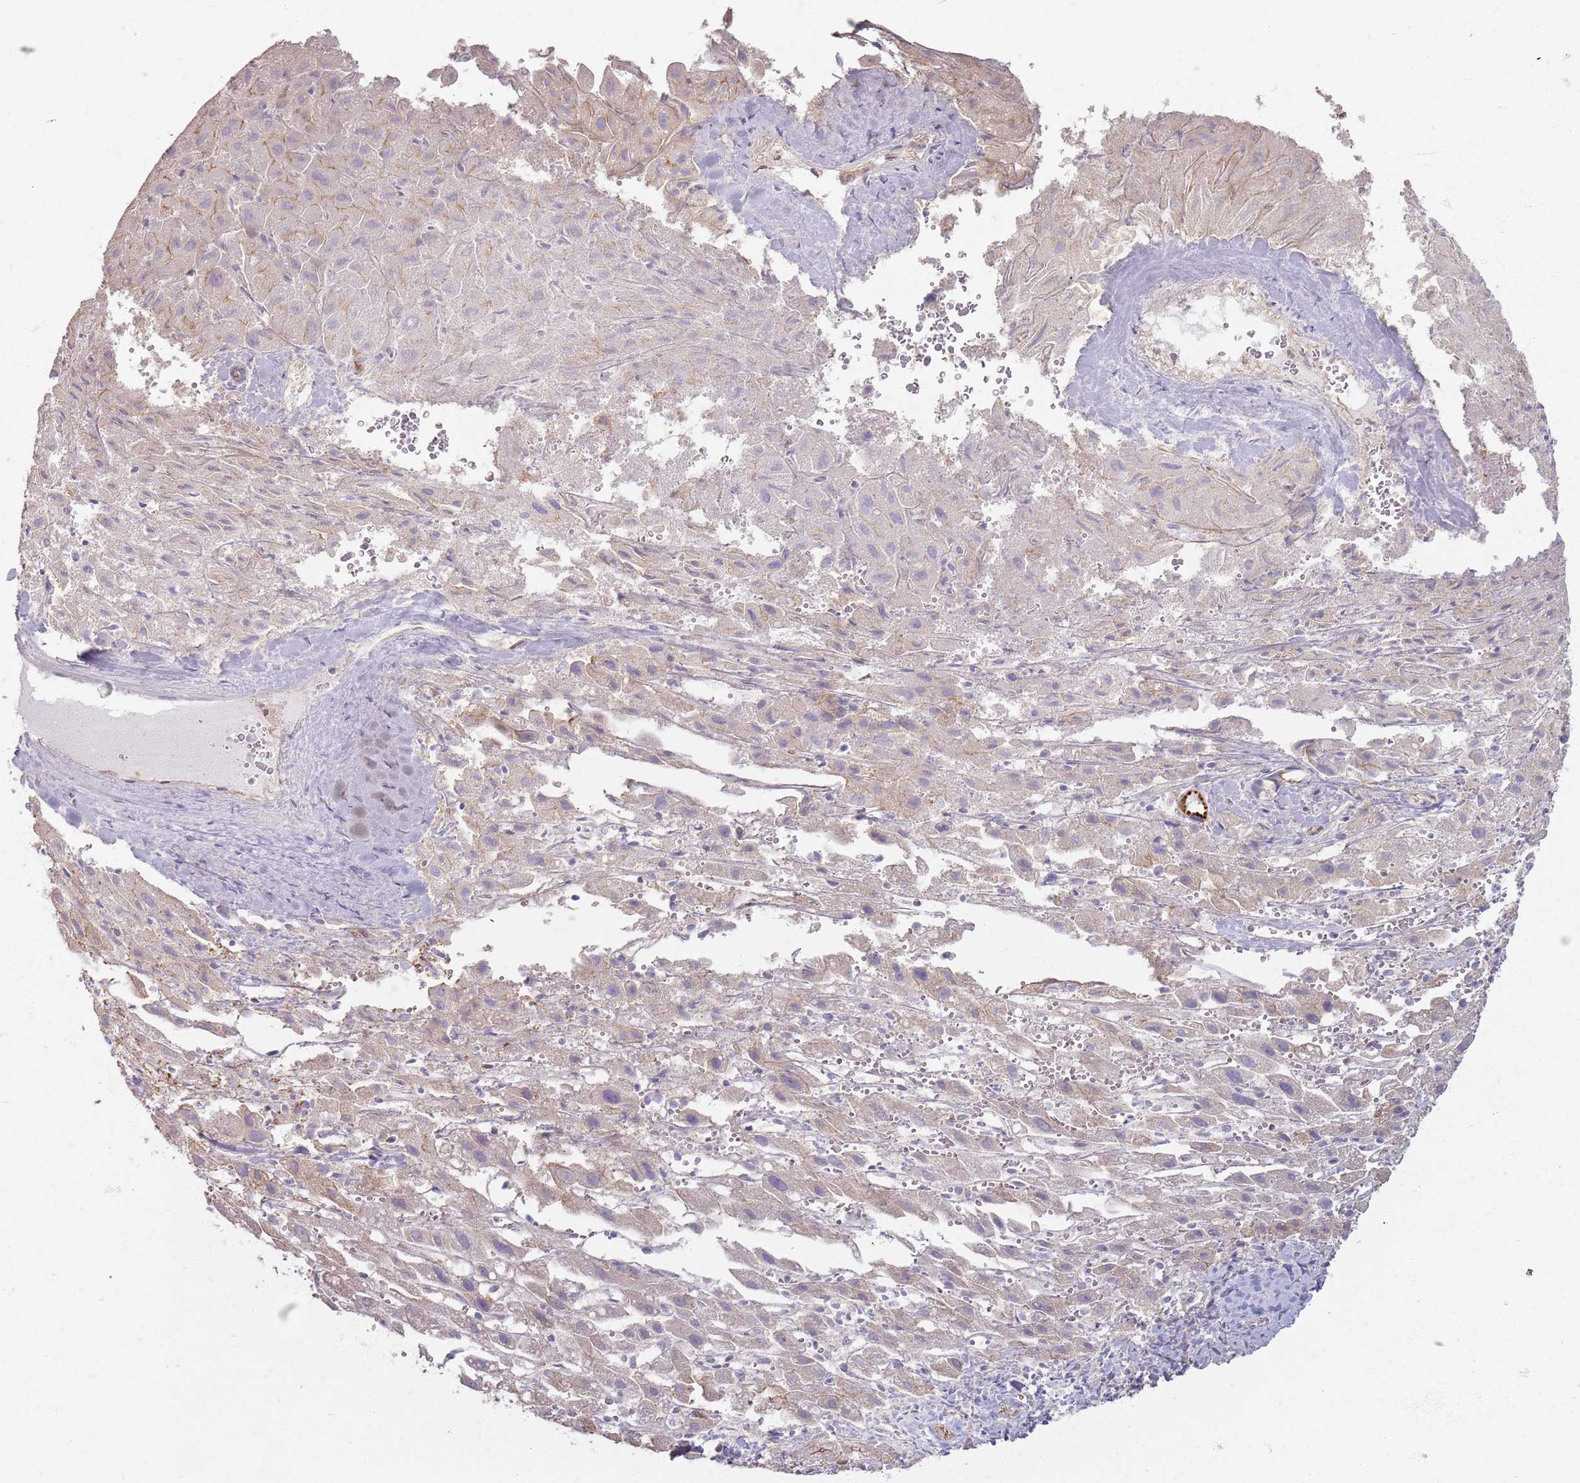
{"staining": {"intensity": "moderate", "quantity": "<25%", "location": "cytoplasmic/membranous"}, "tissue": "liver cancer", "cell_type": "Tumor cells", "image_type": "cancer", "snomed": [{"axis": "morphology", "description": "Carcinoma, Hepatocellular, NOS"}, {"axis": "topography", "description": "Liver"}], "caption": "Moderate cytoplasmic/membranous expression for a protein is identified in about <25% of tumor cells of hepatocellular carcinoma (liver) using immunohistochemistry.", "gene": "KCNA5", "patient": {"sex": "female", "age": 58}}